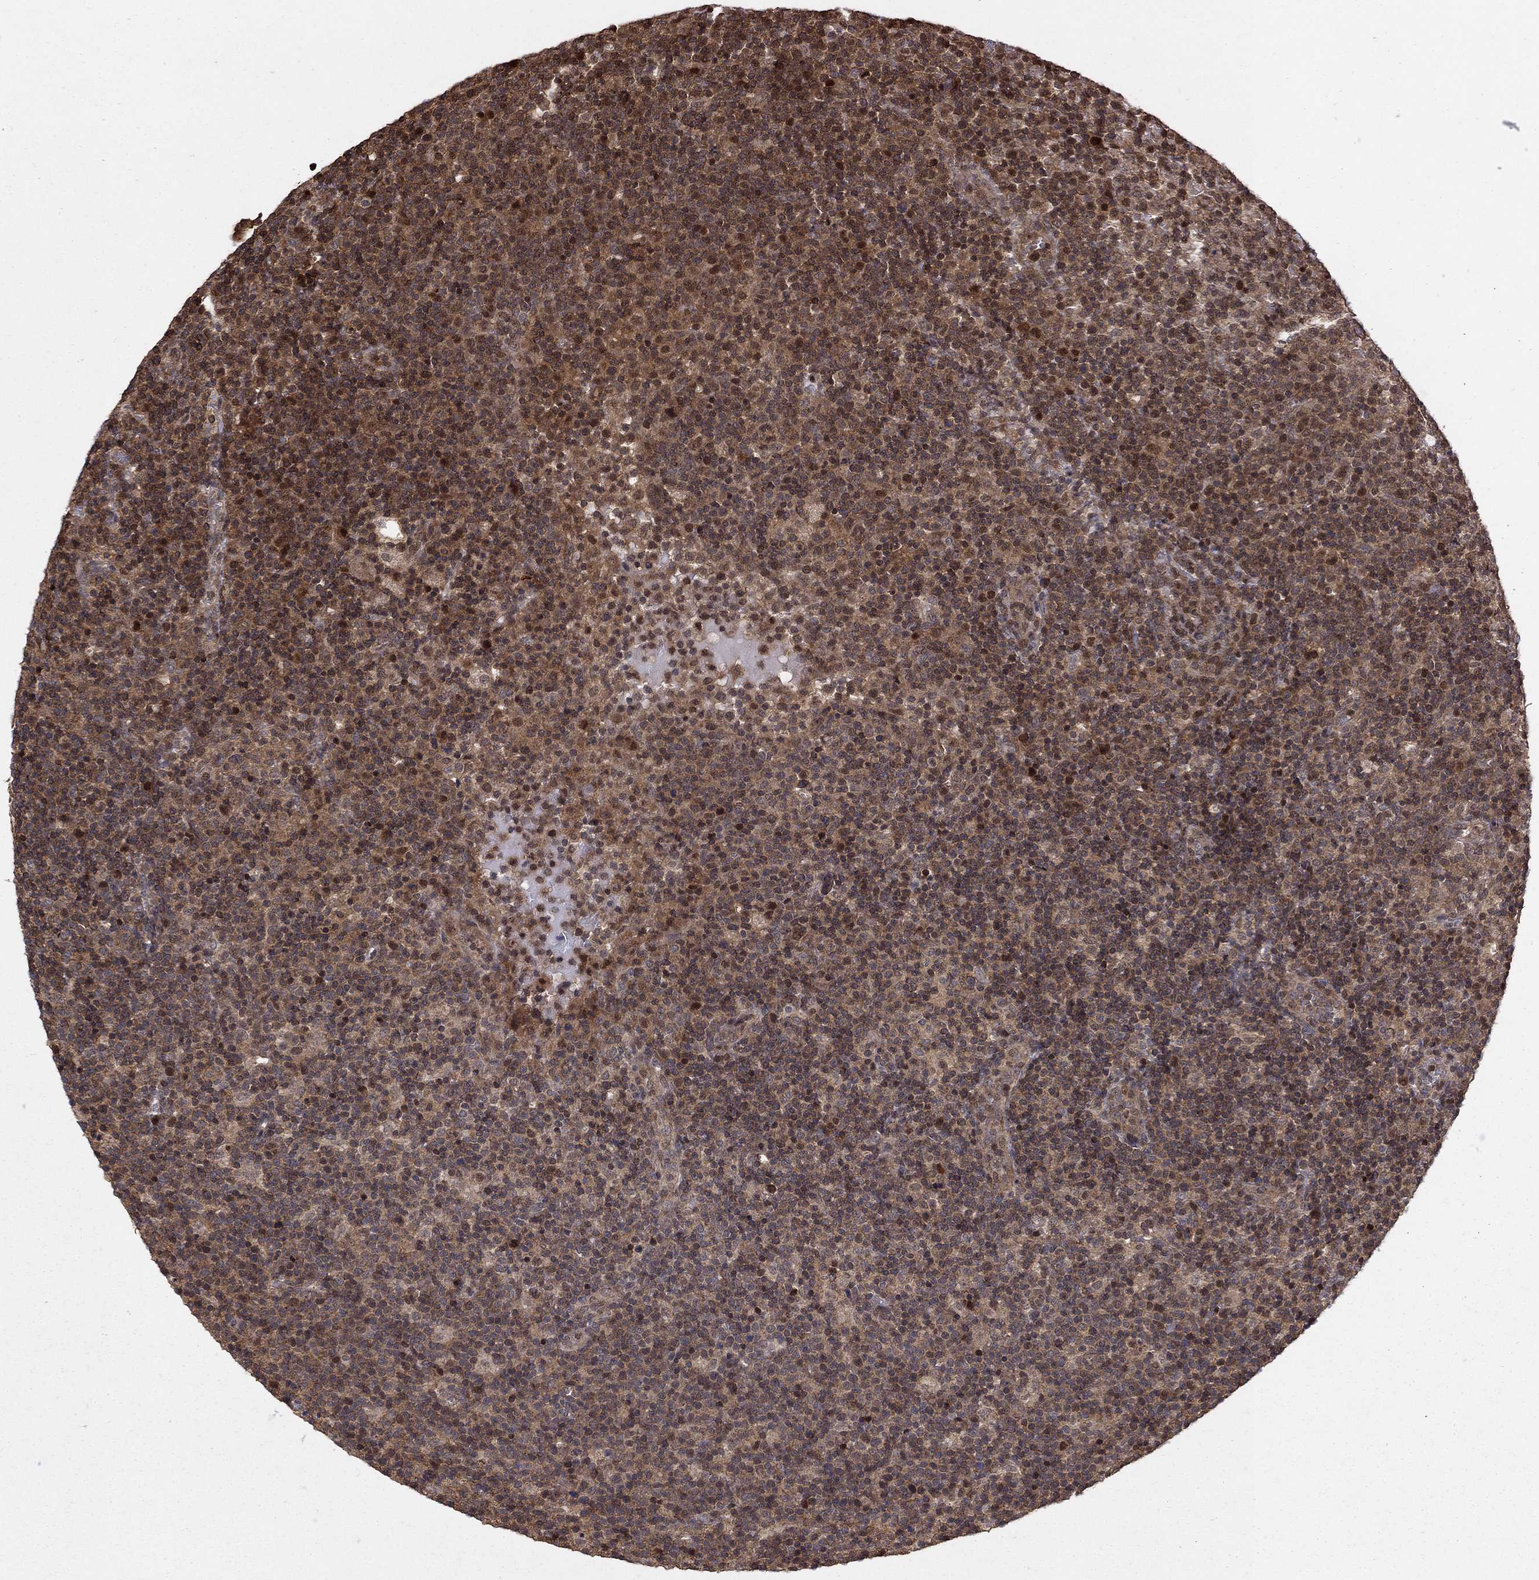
{"staining": {"intensity": "moderate", "quantity": "25%-75%", "location": "cytoplasmic/membranous"}, "tissue": "lymphoma", "cell_type": "Tumor cells", "image_type": "cancer", "snomed": [{"axis": "morphology", "description": "Malignant lymphoma, non-Hodgkin's type, High grade"}, {"axis": "topography", "description": "Lymph node"}], "caption": "A medium amount of moderate cytoplasmic/membranous positivity is present in approximately 25%-75% of tumor cells in malignant lymphoma, non-Hodgkin's type (high-grade) tissue.", "gene": "CCDC66", "patient": {"sex": "male", "age": 61}}